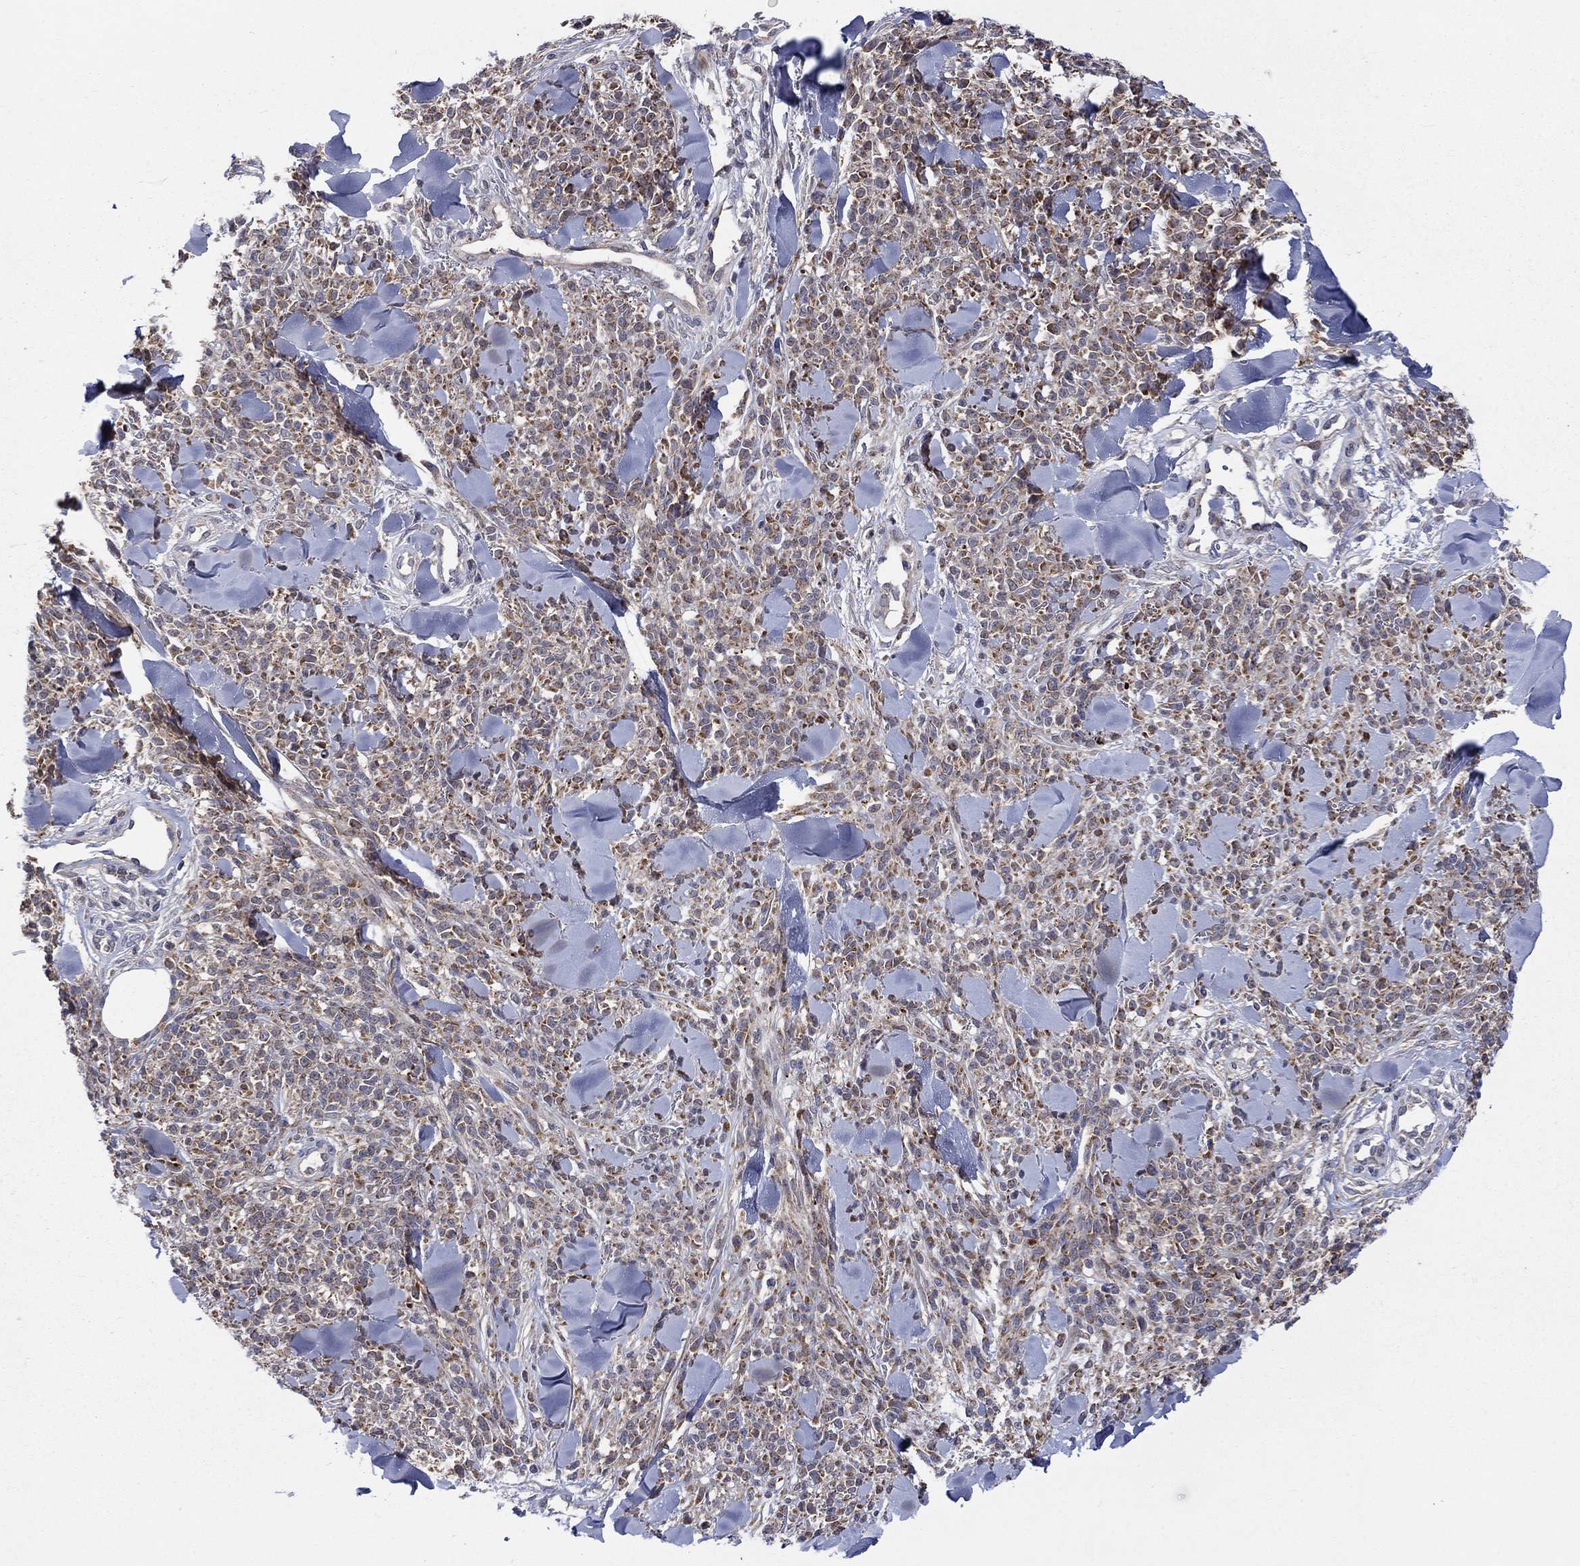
{"staining": {"intensity": "weak", "quantity": "25%-75%", "location": "cytoplasmic/membranous"}, "tissue": "melanoma", "cell_type": "Tumor cells", "image_type": "cancer", "snomed": [{"axis": "morphology", "description": "Malignant melanoma, NOS"}, {"axis": "topography", "description": "Skin"}, {"axis": "topography", "description": "Skin of trunk"}], "caption": "Malignant melanoma stained with a protein marker reveals weak staining in tumor cells.", "gene": "SLC35F2", "patient": {"sex": "male", "age": 74}}